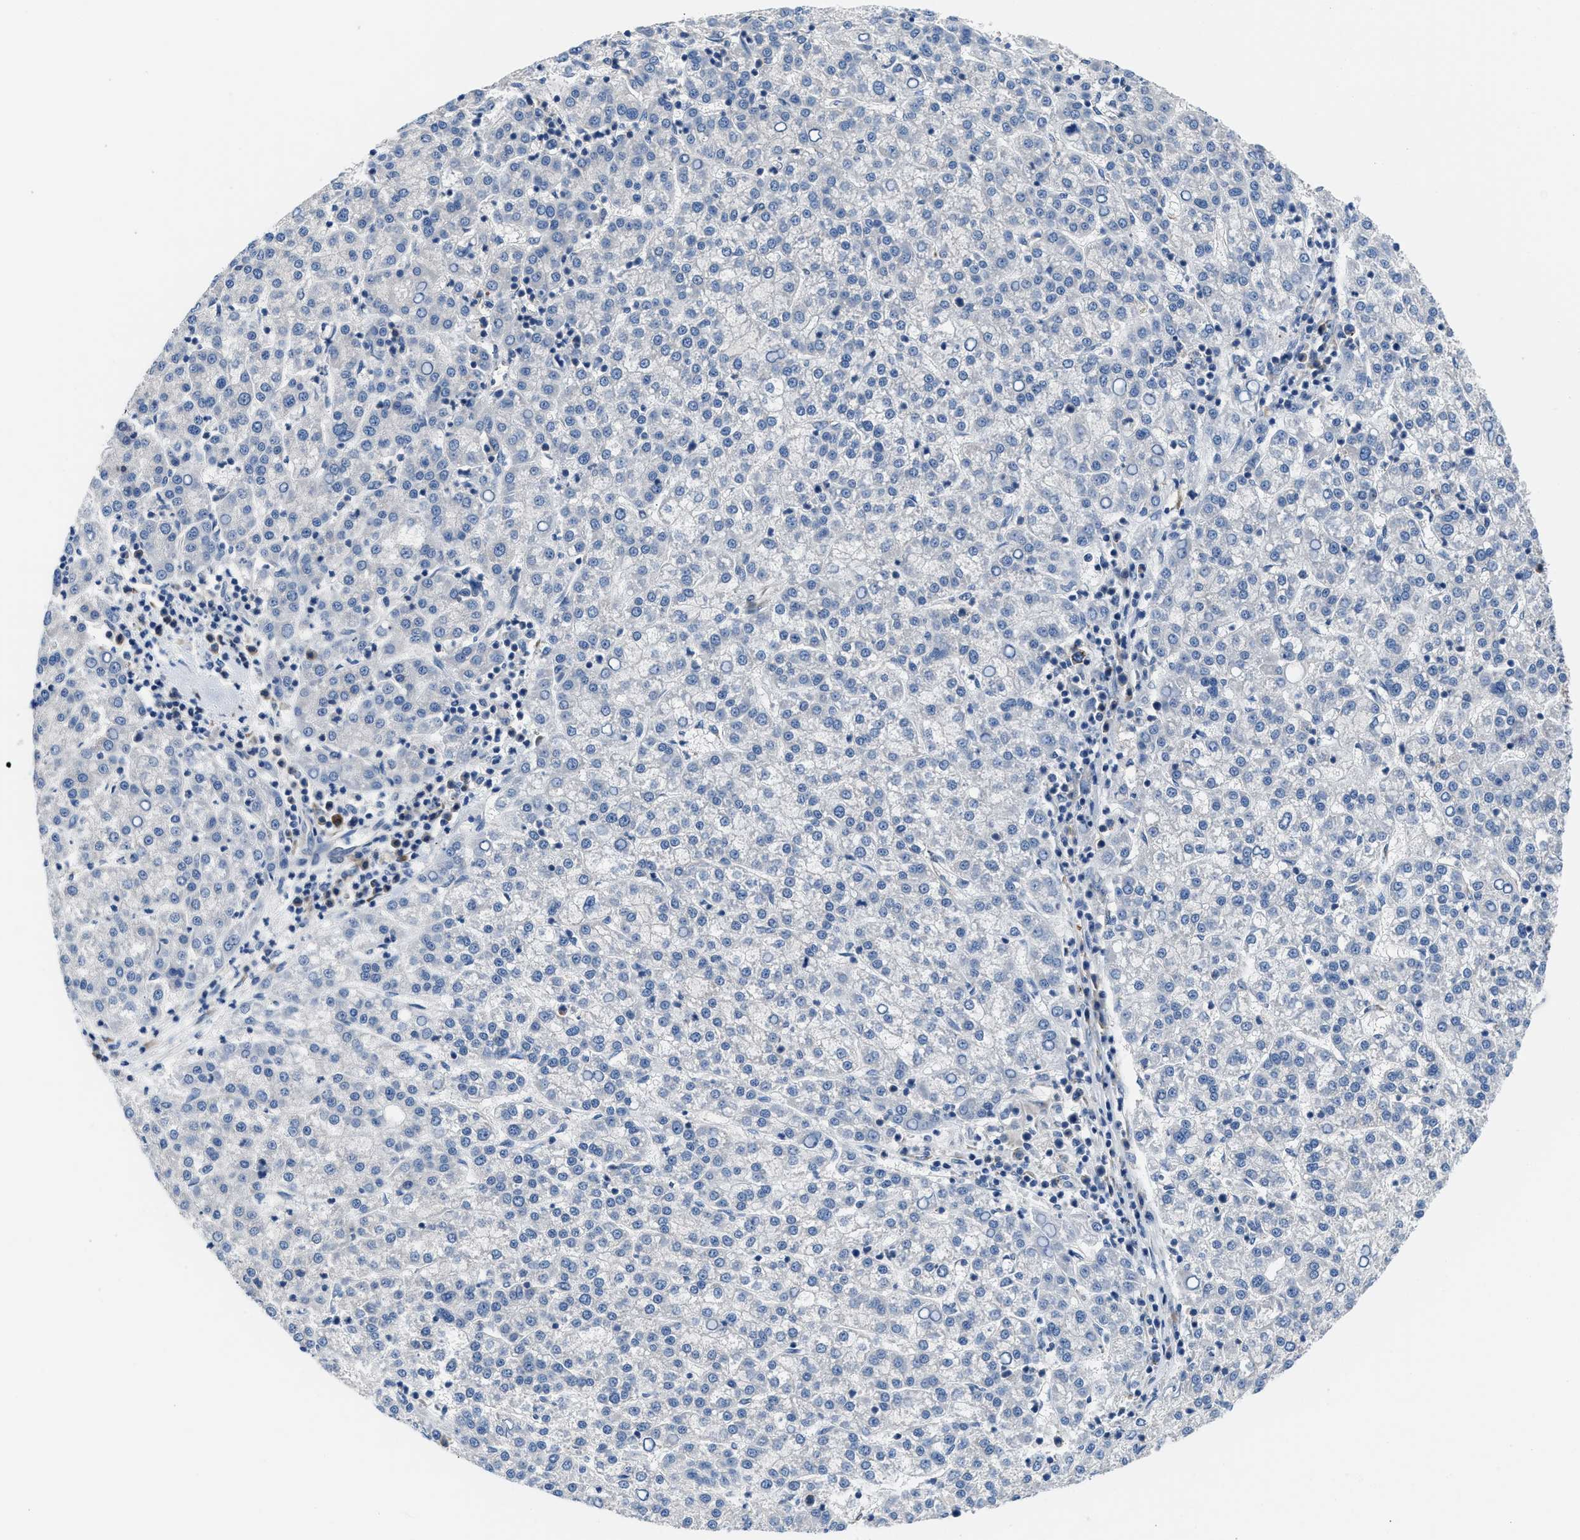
{"staining": {"intensity": "negative", "quantity": "none", "location": "none"}, "tissue": "liver cancer", "cell_type": "Tumor cells", "image_type": "cancer", "snomed": [{"axis": "morphology", "description": "Carcinoma, Hepatocellular, NOS"}, {"axis": "topography", "description": "Liver"}], "caption": "This is an IHC image of human liver cancer (hepatocellular carcinoma). There is no positivity in tumor cells.", "gene": "BNC2", "patient": {"sex": "female", "age": 58}}